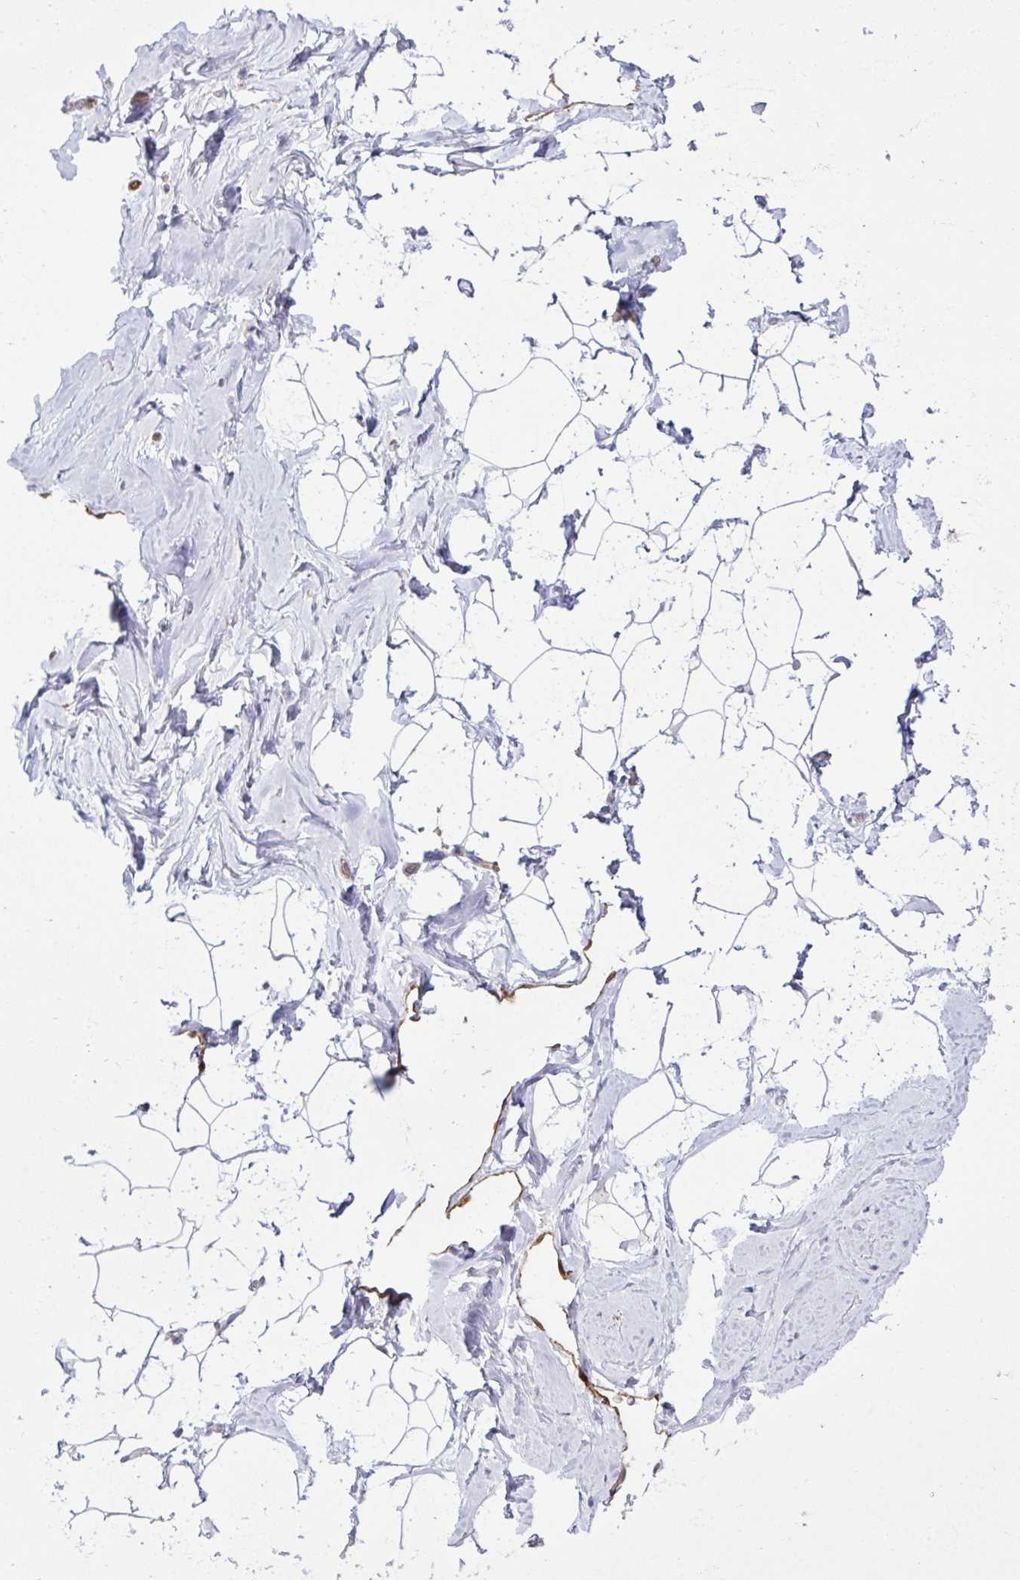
{"staining": {"intensity": "negative", "quantity": "none", "location": "none"}, "tissue": "breast", "cell_type": "Adipocytes", "image_type": "normal", "snomed": [{"axis": "morphology", "description": "Normal tissue, NOS"}, {"axis": "topography", "description": "Breast"}], "caption": "The IHC histopathology image has no significant staining in adipocytes of breast. The staining is performed using DAB (3,3'-diaminobenzidine) brown chromogen with nuclei counter-stained in using hematoxylin.", "gene": "LIMS1", "patient": {"sex": "female", "age": 32}}